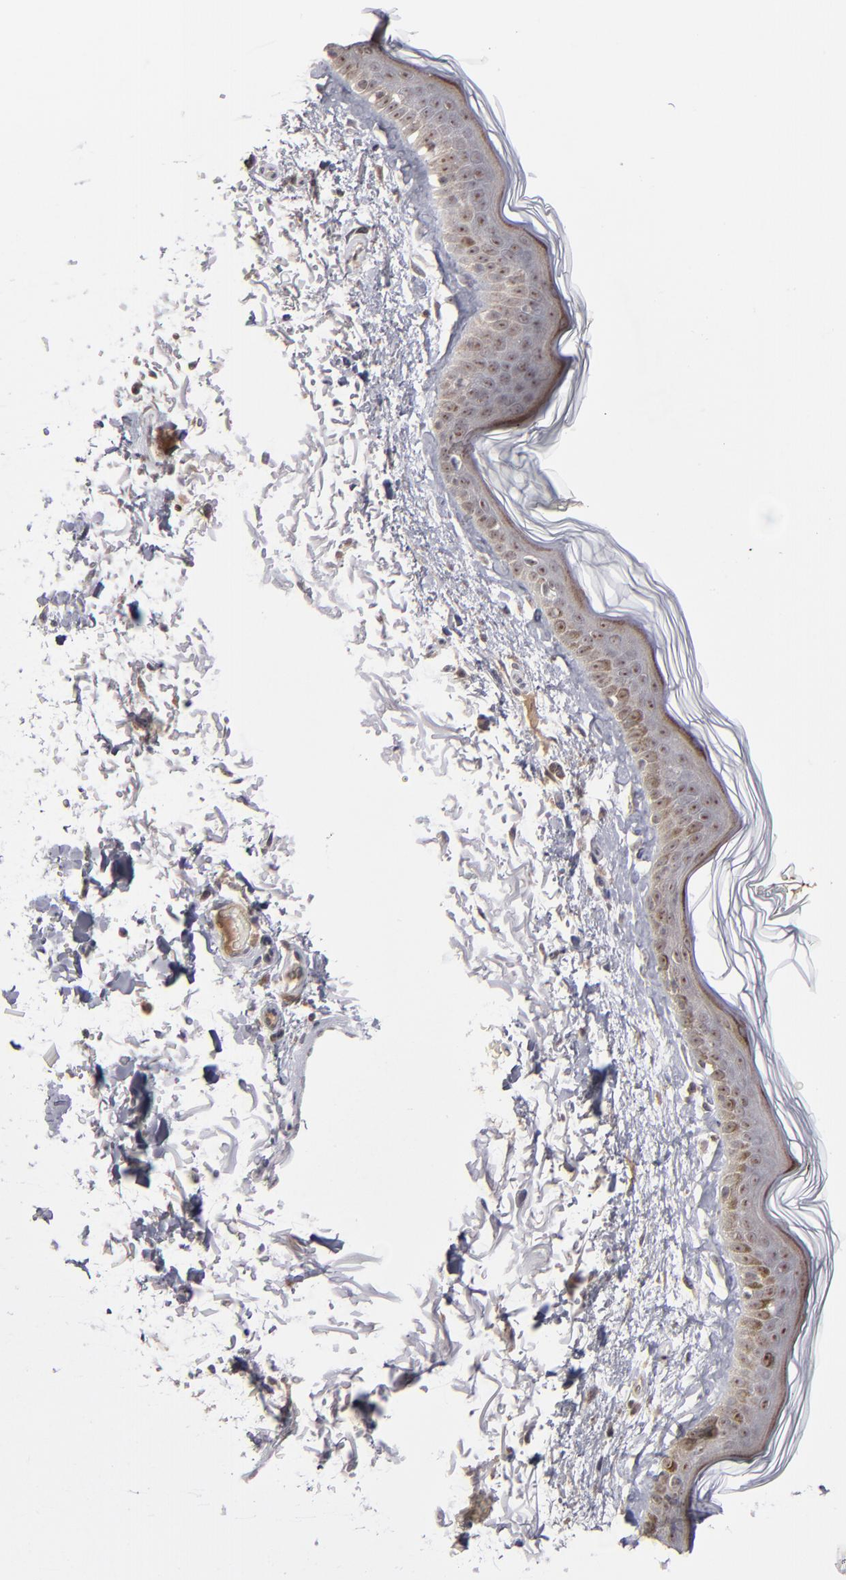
{"staining": {"intensity": "weak", "quantity": ">75%", "location": "nuclear"}, "tissue": "skin", "cell_type": "Fibroblasts", "image_type": "normal", "snomed": [{"axis": "morphology", "description": "Normal tissue, NOS"}, {"axis": "topography", "description": "Skin"}], "caption": "Weak nuclear protein positivity is appreciated in approximately >75% of fibroblasts in skin. The staining is performed using DAB brown chromogen to label protein expression. The nuclei are counter-stained blue using hematoxylin.", "gene": "GLCCI1", "patient": {"sex": "male", "age": 63}}